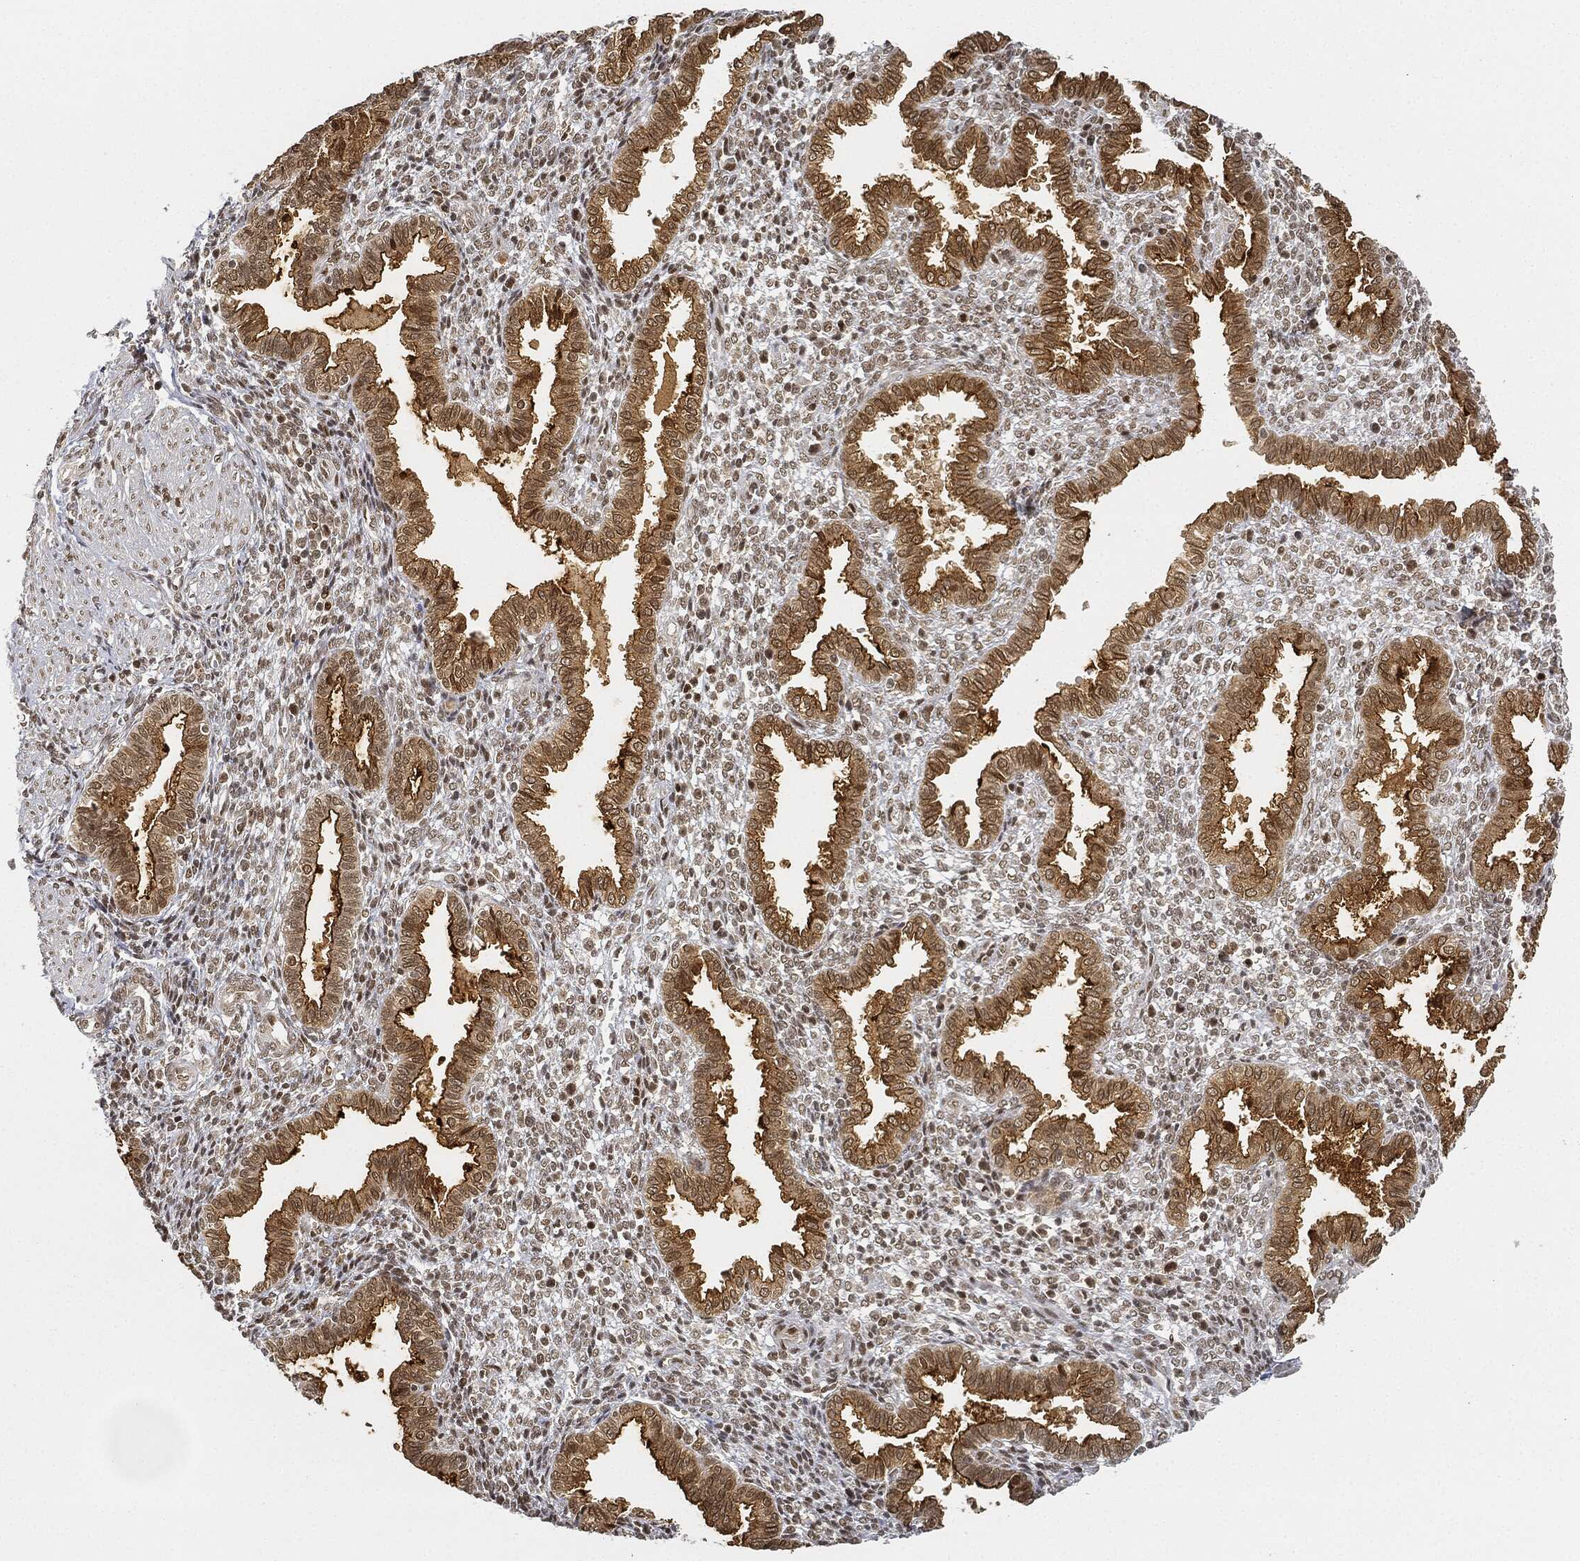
{"staining": {"intensity": "moderate", "quantity": "<25%", "location": "nuclear"}, "tissue": "endometrium", "cell_type": "Cells in endometrial stroma", "image_type": "normal", "snomed": [{"axis": "morphology", "description": "Normal tissue, NOS"}, {"axis": "topography", "description": "Endometrium"}], "caption": "The micrograph exhibits staining of benign endometrium, revealing moderate nuclear protein expression (brown color) within cells in endometrial stroma. Nuclei are stained in blue.", "gene": "CIB1", "patient": {"sex": "female", "age": 37}}